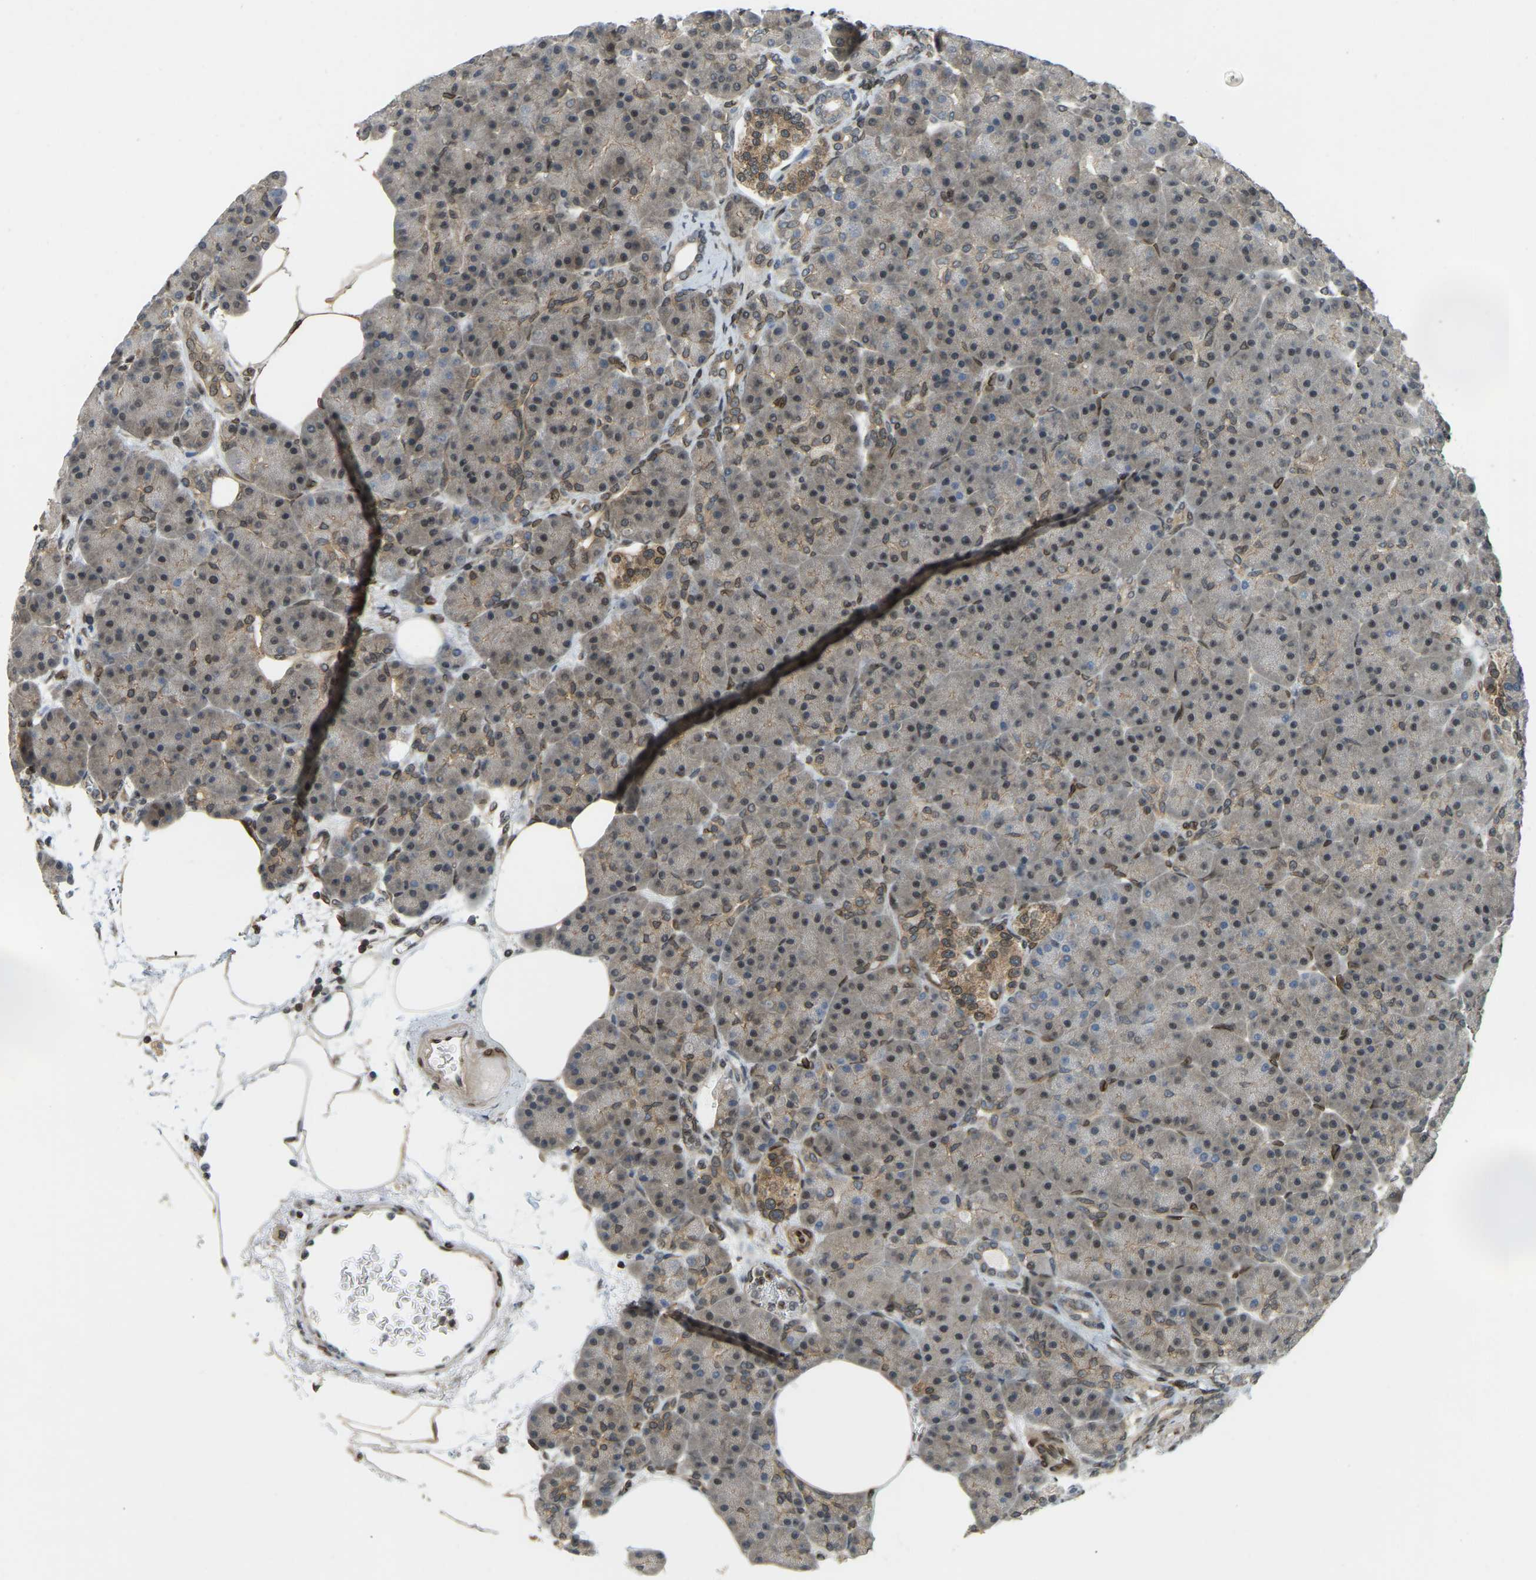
{"staining": {"intensity": "moderate", "quantity": "25%-75%", "location": "cytoplasmic/membranous,nuclear"}, "tissue": "pancreas", "cell_type": "Exocrine glandular cells", "image_type": "normal", "snomed": [{"axis": "morphology", "description": "Normal tissue, NOS"}, {"axis": "topography", "description": "Pancreas"}], "caption": "Pancreas stained with immunohistochemistry (IHC) exhibits moderate cytoplasmic/membranous,nuclear expression in about 25%-75% of exocrine glandular cells.", "gene": "SYNE1", "patient": {"sex": "female", "age": 70}}